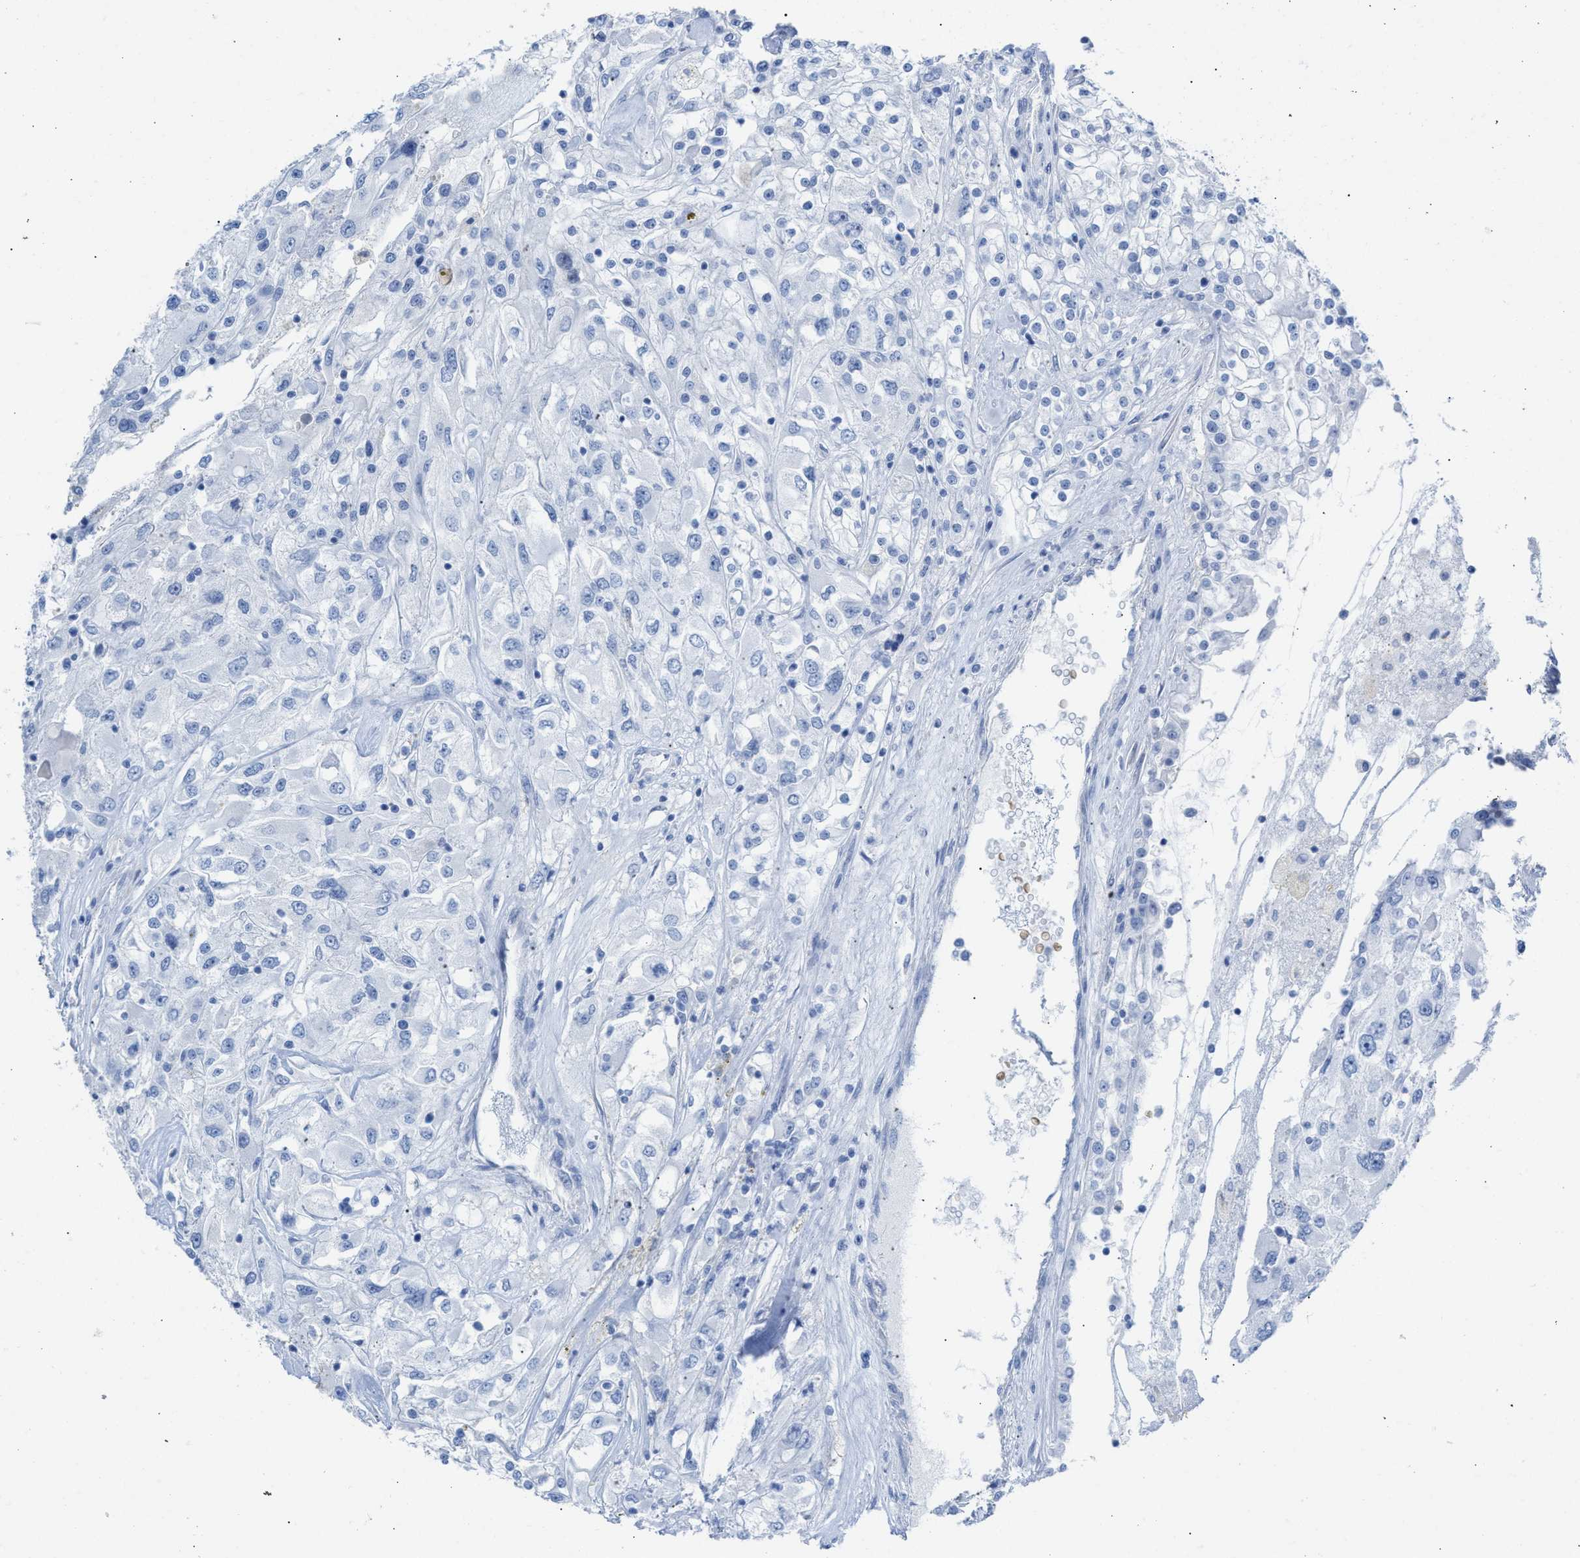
{"staining": {"intensity": "negative", "quantity": "none", "location": "none"}, "tissue": "renal cancer", "cell_type": "Tumor cells", "image_type": "cancer", "snomed": [{"axis": "morphology", "description": "Adenocarcinoma, NOS"}, {"axis": "topography", "description": "Kidney"}], "caption": "Immunohistochemical staining of human renal adenocarcinoma demonstrates no significant positivity in tumor cells.", "gene": "CPA1", "patient": {"sex": "female", "age": 52}}